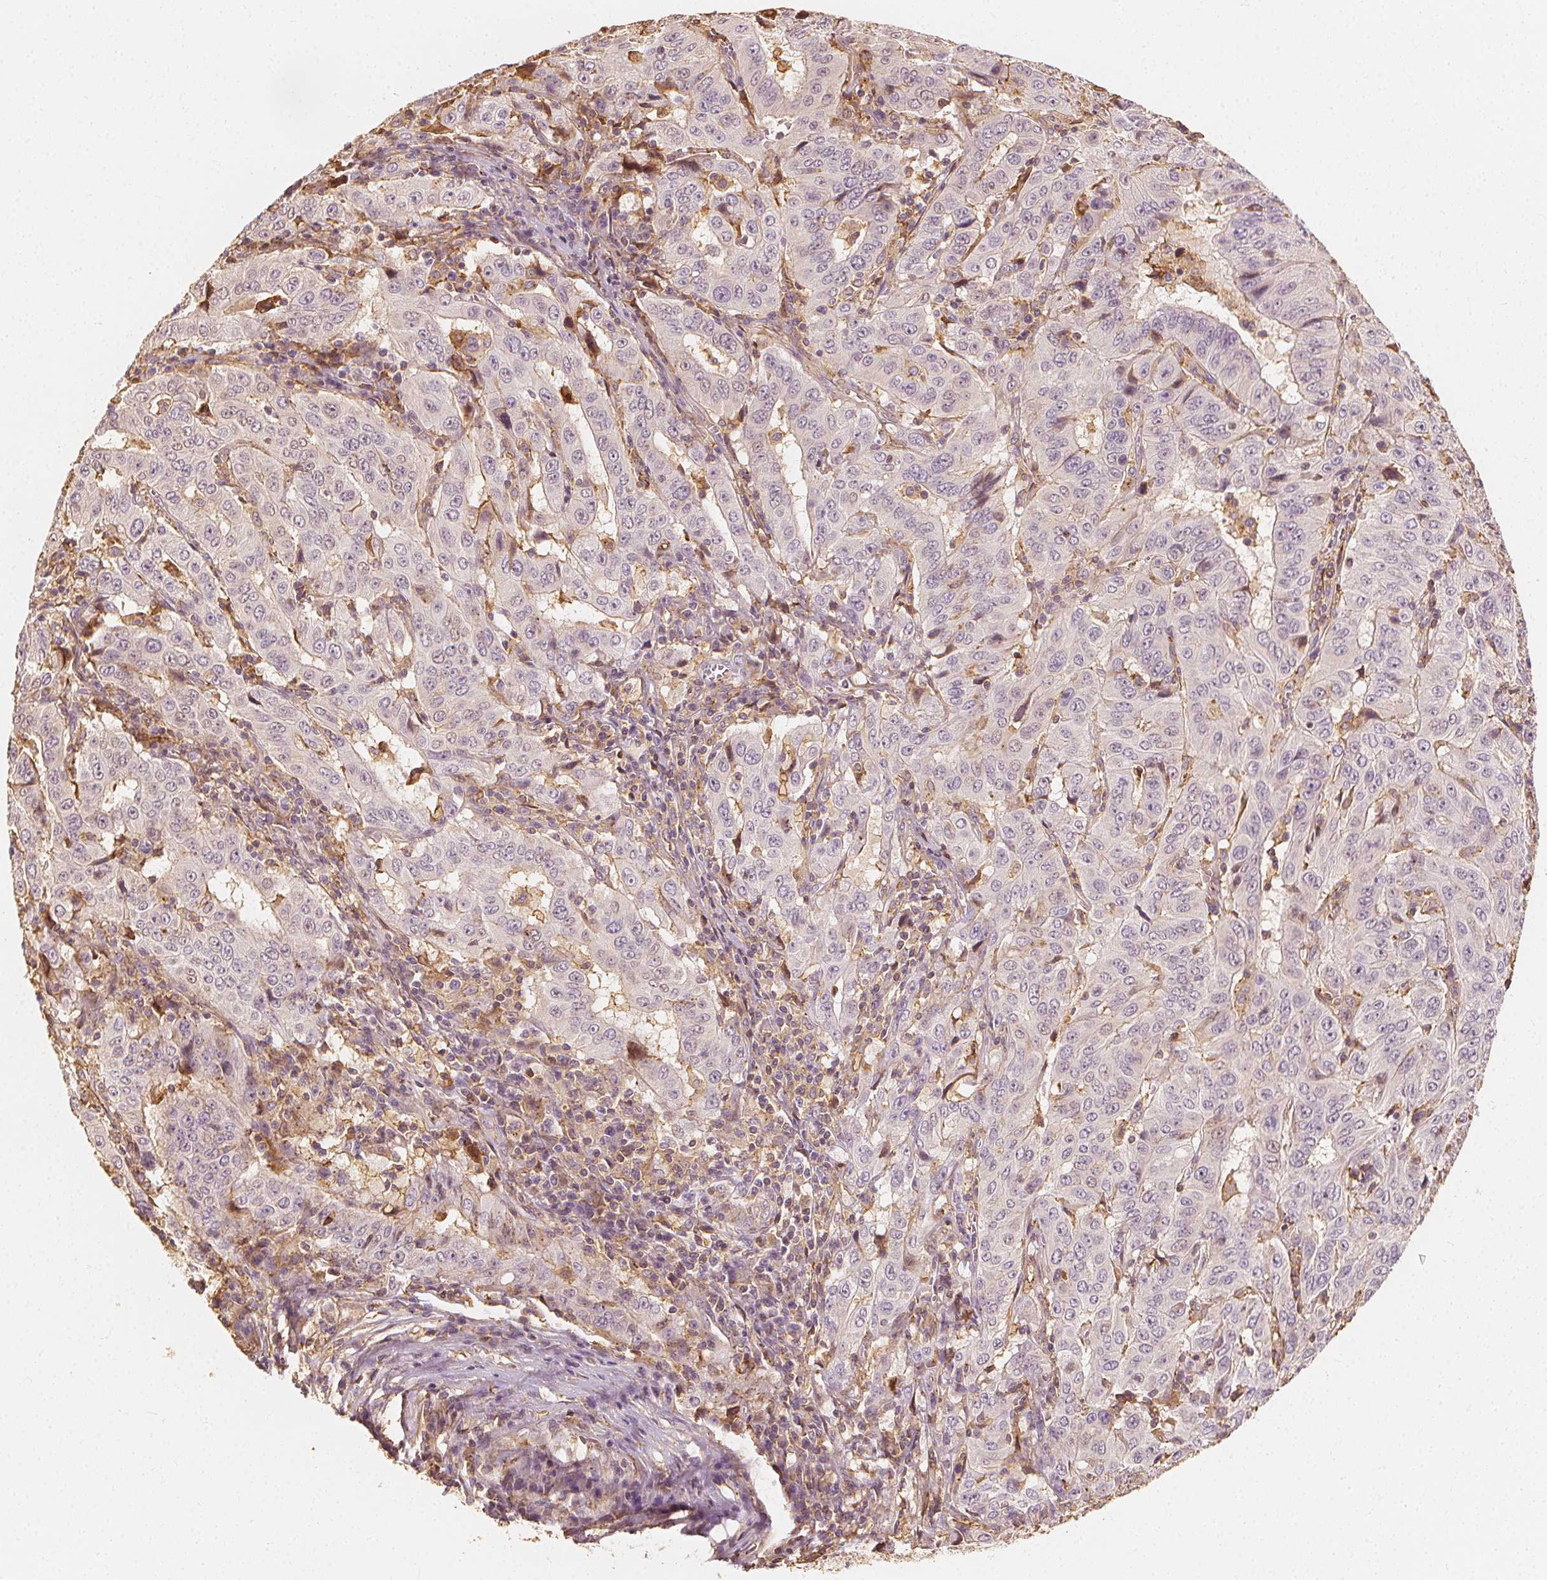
{"staining": {"intensity": "negative", "quantity": "none", "location": "none"}, "tissue": "pancreatic cancer", "cell_type": "Tumor cells", "image_type": "cancer", "snomed": [{"axis": "morphology", "description": "Adenocarcinoma, NOS"}, {"axis": "topography", "description": "Pancreas"}], "caption": "High magnification brightfield microscopy of adenocarcinoma (pancreatic) stained with DAB (3,3'-diaminobenzidine) (brown) and counterstained with hematoxylin (blue): tumor cells show no significant staining.", "gene": "ARHGAP26", "patient": {"sex": "male", "age": 63}}